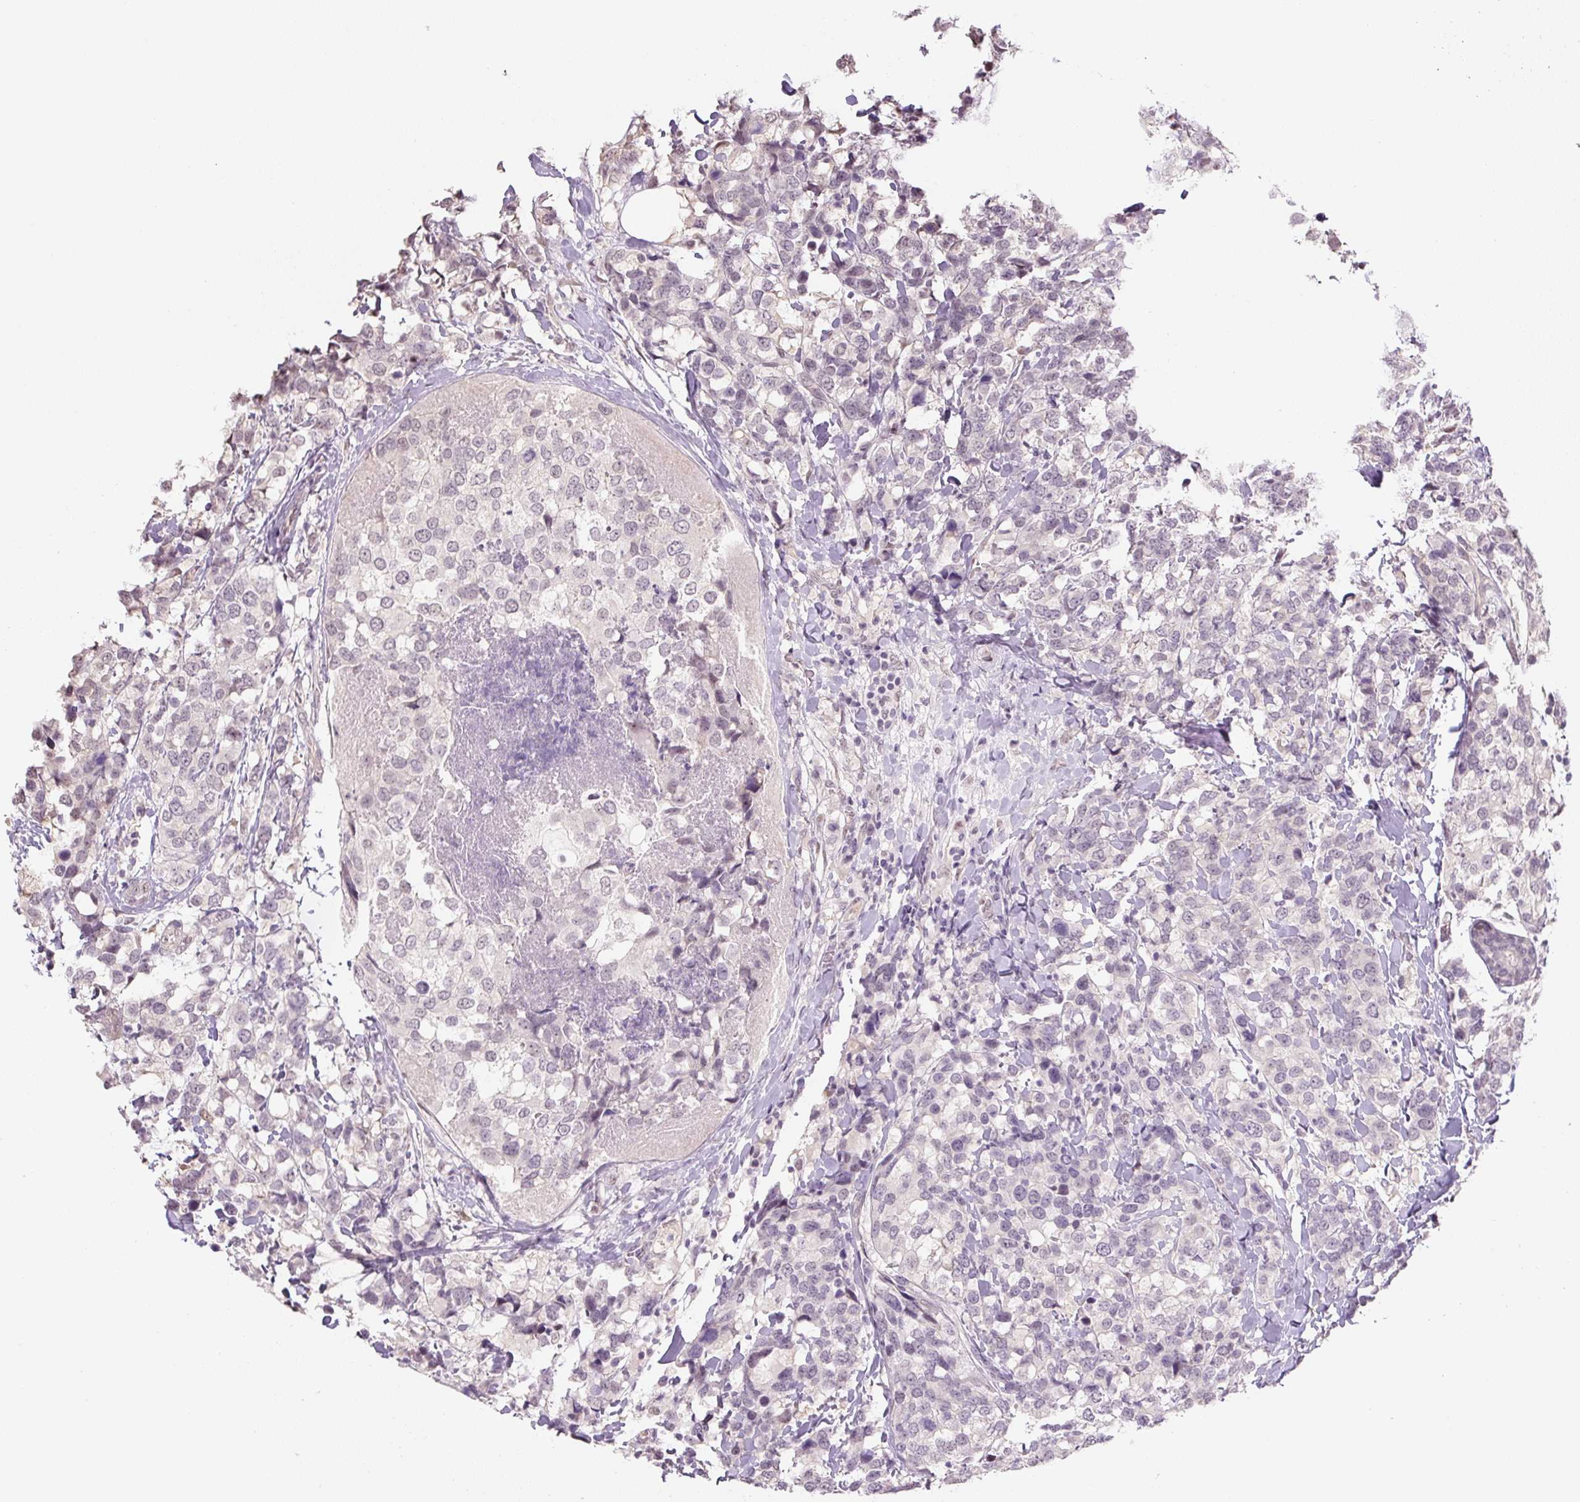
{"staining": {"intensity": "weak", "quantity": "<25%", "location": "nuclear"}, "tissue": "breast cancer", "cell_type": "Tumor cells", "image_type": "cancer", "snomed": [{"axis": "morphology", "description": "Lobular carcinoma"}, {"axis": "topography", "description": "Breast"}], "caption": "Tumor cells are negative for protein expression in human breast cancer (lobular carcinoma).", "gene": "TCFL5", "patient": {"sex": "female", "age": 59}}